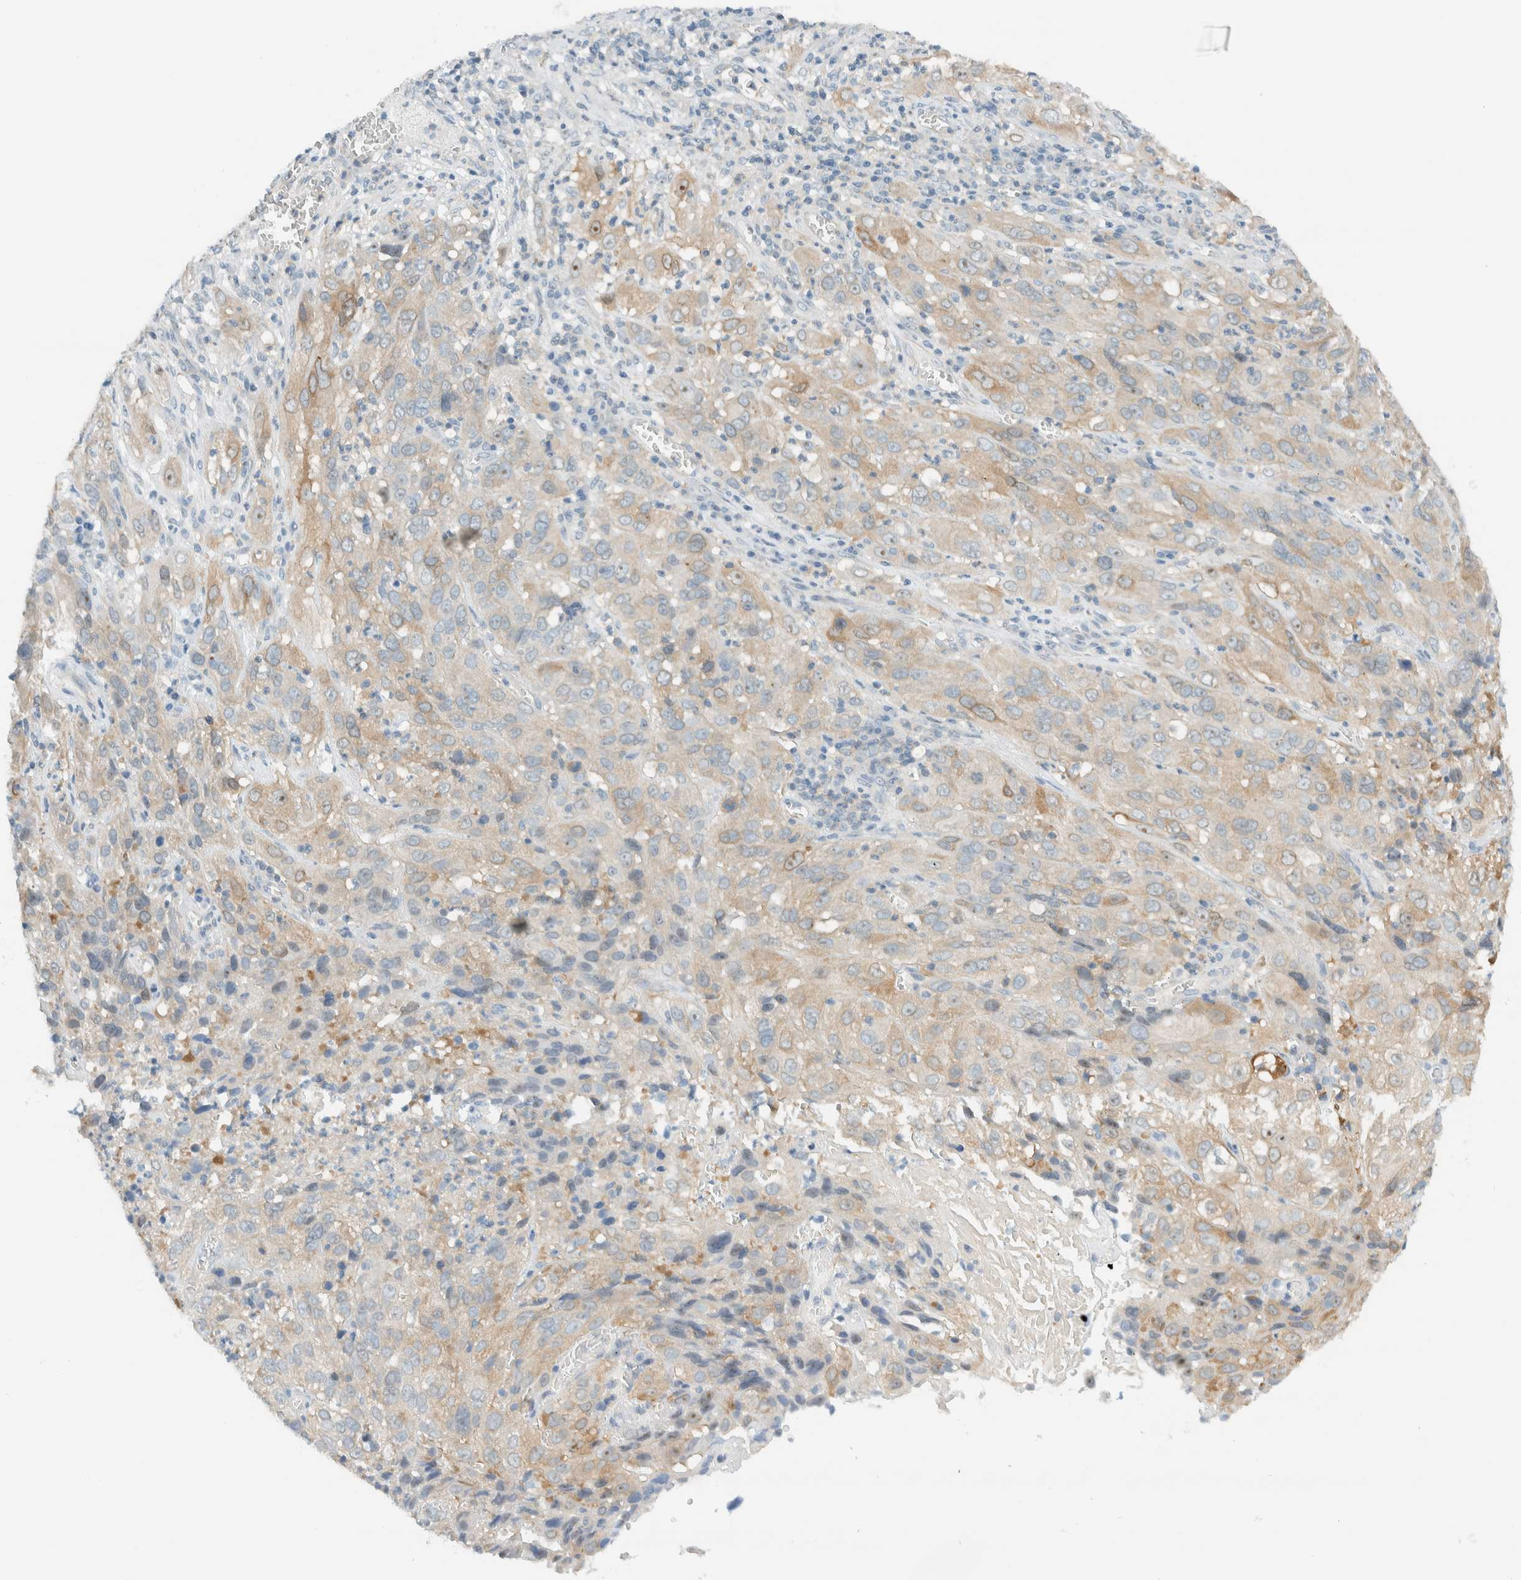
{"staining": {"intensity": "moderate", "quantity": "25%-75%", "location": "cytoplasmic/membranous,nuclear"}, "tissue": "cervical cancer", "cell_type": "Tumor cells", "image_type": "cancer", "snomed": [{"axis": "morphology", "description": "Squamous cell carcinoma, NOS"}, {"axis": "topography", "description": "Cervix"}], "caption": "Immunohistochemical staining of human cervical cancer (squamous cell carcinoma) shows medium levels of moderate cytoplasmic/membranous and nuclear expression in about 25%-75% of tumor cells.", "gene": "NDE1", "patient": {"sex": "female", "age": 32}}